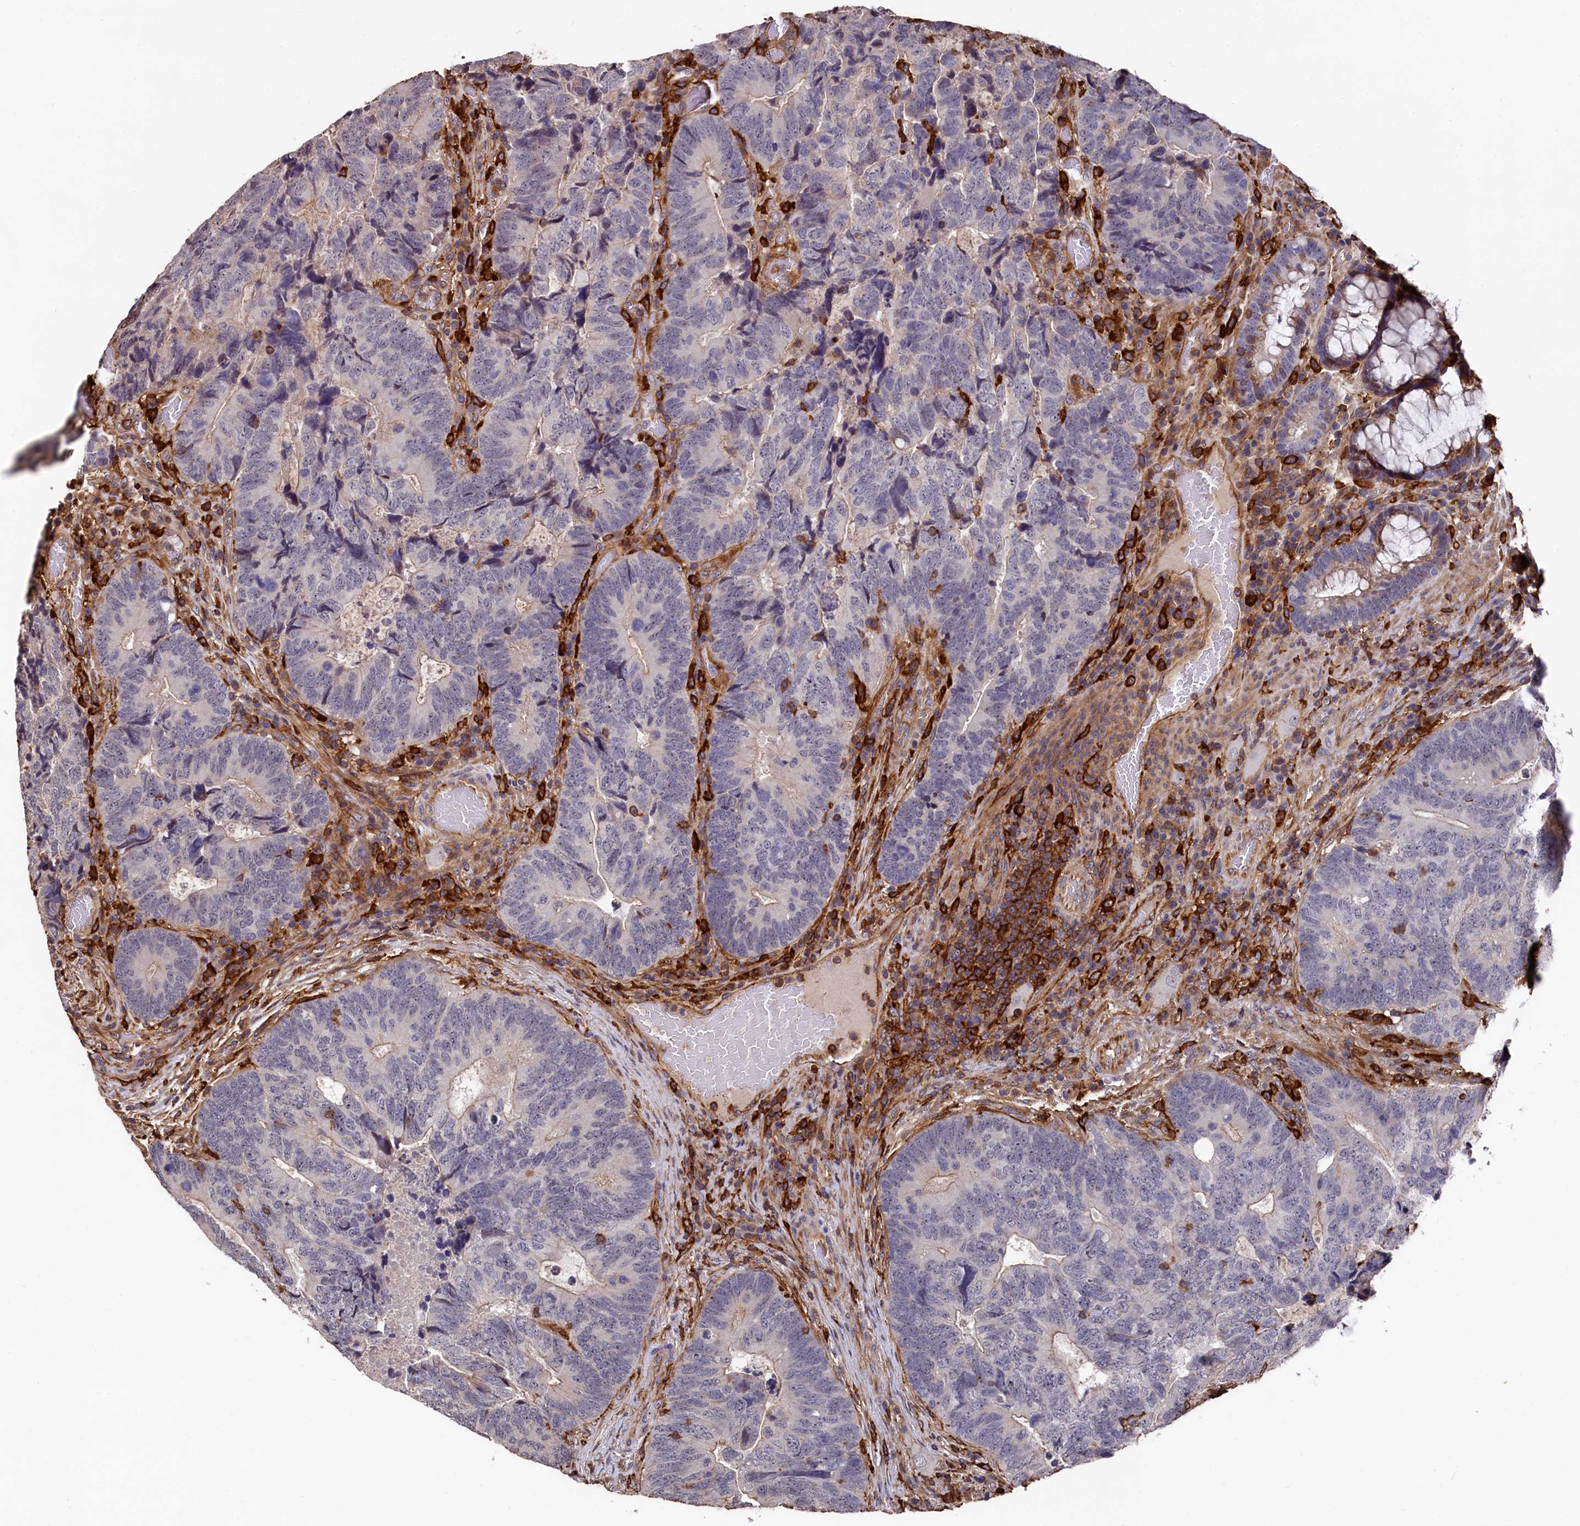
{"staining": {"intensity": "negative", "quantity": "none", "location": "none"}, "tissue": "colorectal cancer", "cell_type": "Tumor cells", "image_type": "cancer", "snomed": [{"axis": "morphology", "description": "Adenocarcinoma, NOS"}, {"axis": "topography", "description": "Colon"}], "caption": "Immunohistochemistry of colorectal cancer displays no staining in tumor cells.", "gene": "PLEKHO2", "patient": {"sex": "female", "age": 67}}